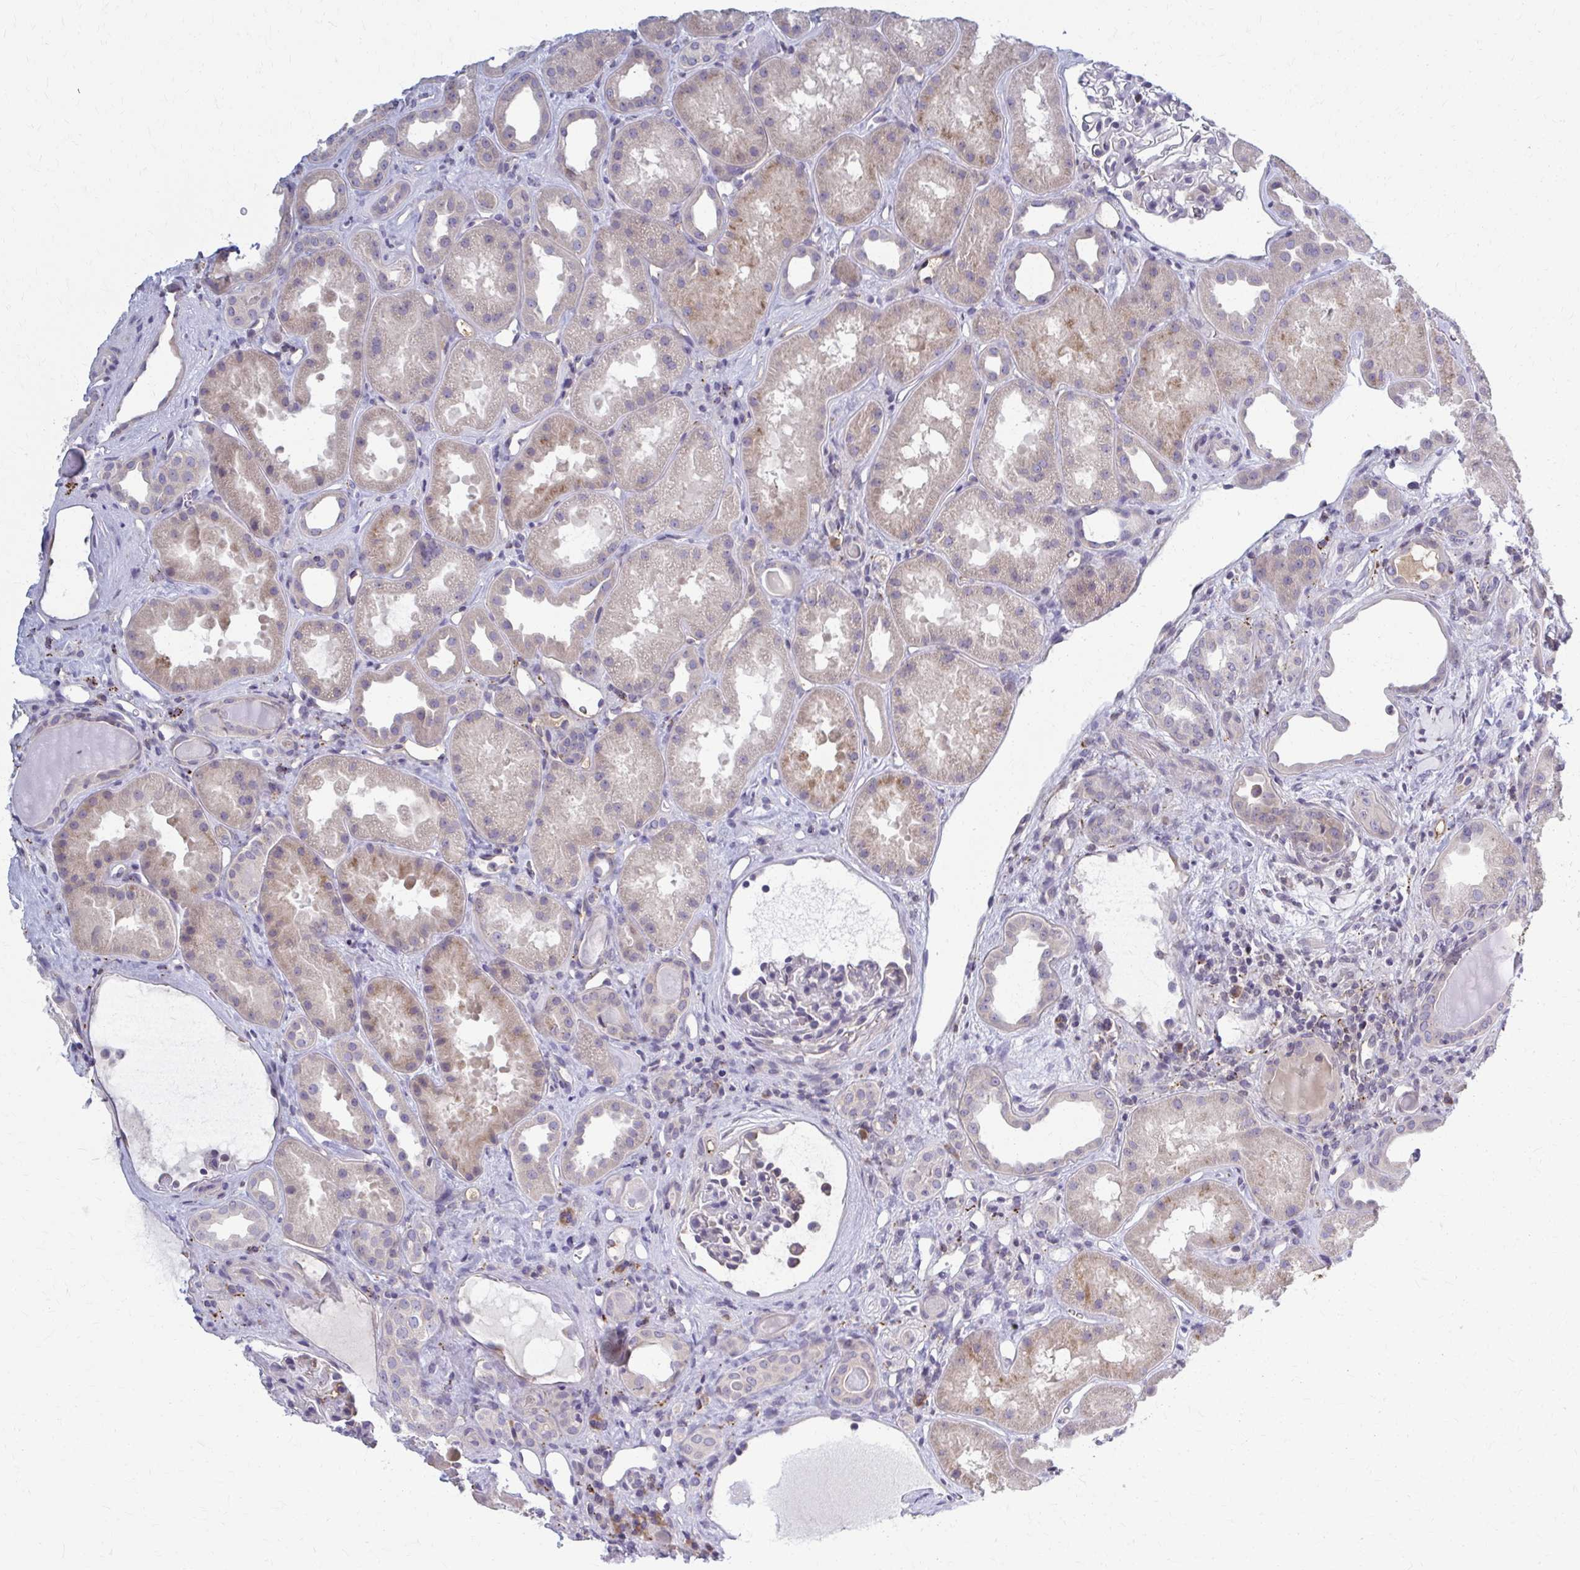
{"staining": {"intensity": "negative", "quantity": "none", "location": "none"}, "tissue": "kidney", "cell_type": "Cells in glomeruli", "image_type": "normal", "snomed": [{"axis": "morphology", "description": "Normal tissue, NOS"}, {"axis": "topography", "description": "Kidney"}], "caption": "DAB (3,3'-diaminobenzidine) immunohistochemical staining of benign human kidney shows no significant expression in cells in glomeruli.", "gene": "MCRIP2", "patient": {"sex": "male", "age": 61}}